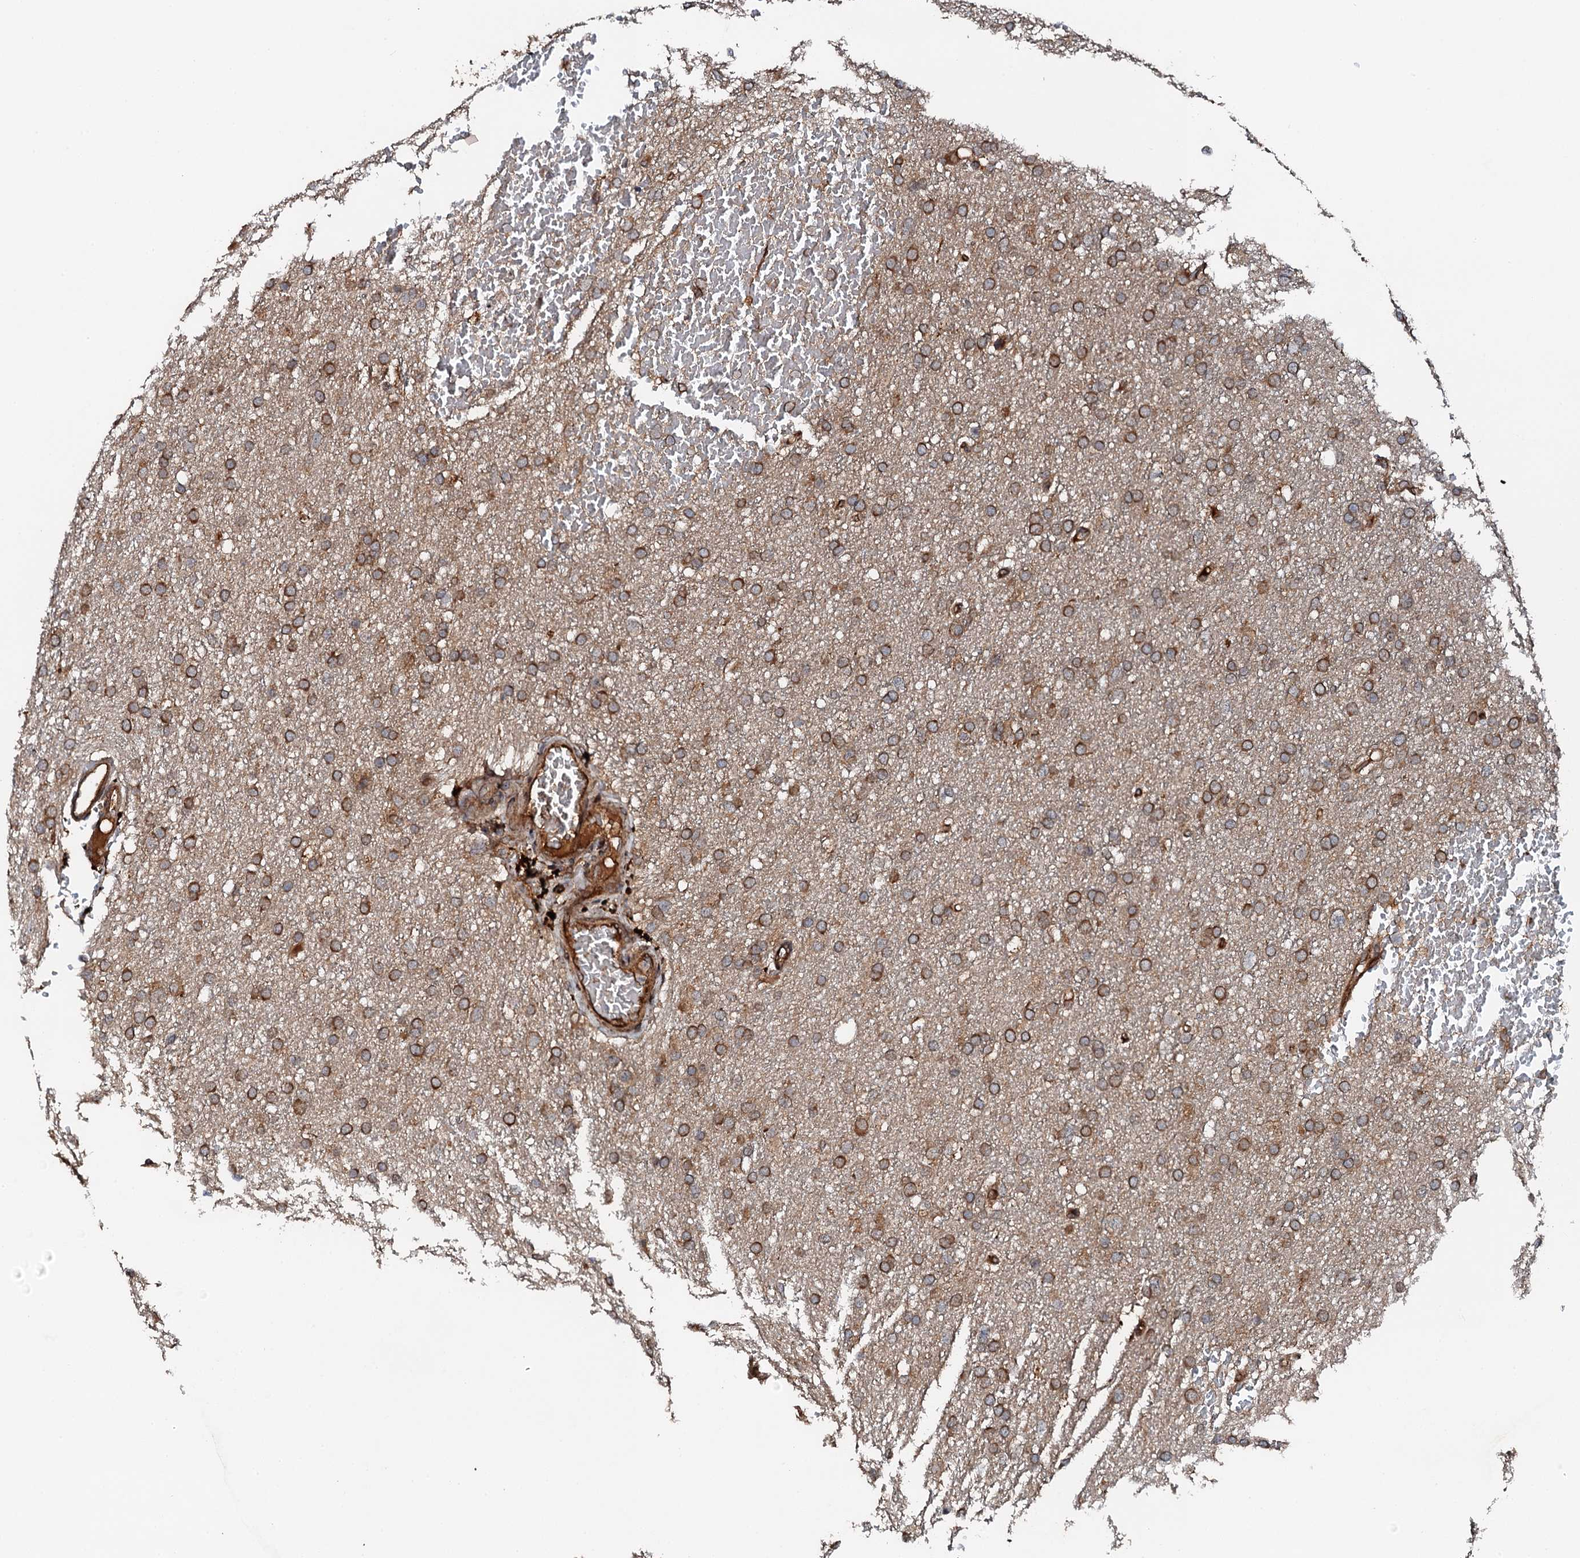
{"staining": {"intensity": "strong", "quantity": "25%-75%", "location": "cytoplasmic/membranous"}, "tissue": "glioma", "cell_type": "Tumor cells", "image_type": "cancer", "snomed": [{"axis": "morphology", "description": "Glioma, malignant, High grade"}, {"axis": "topography", "description": "Cerebral cortex"}], "caption": "Immunohistochemistry staining of glioma, which displays high levels of strong cytoplasmic/membranous expression in about 25%-75% of tumor cells indicating strong cytoplasmic/membranous protein expression. The staining was performed using DAB (brown) for protein detection and nuclei were counterstained in hematoxylin (blue).", "gene": "FLYWCH1", "patient": {"sex": "female", "age": 36}}